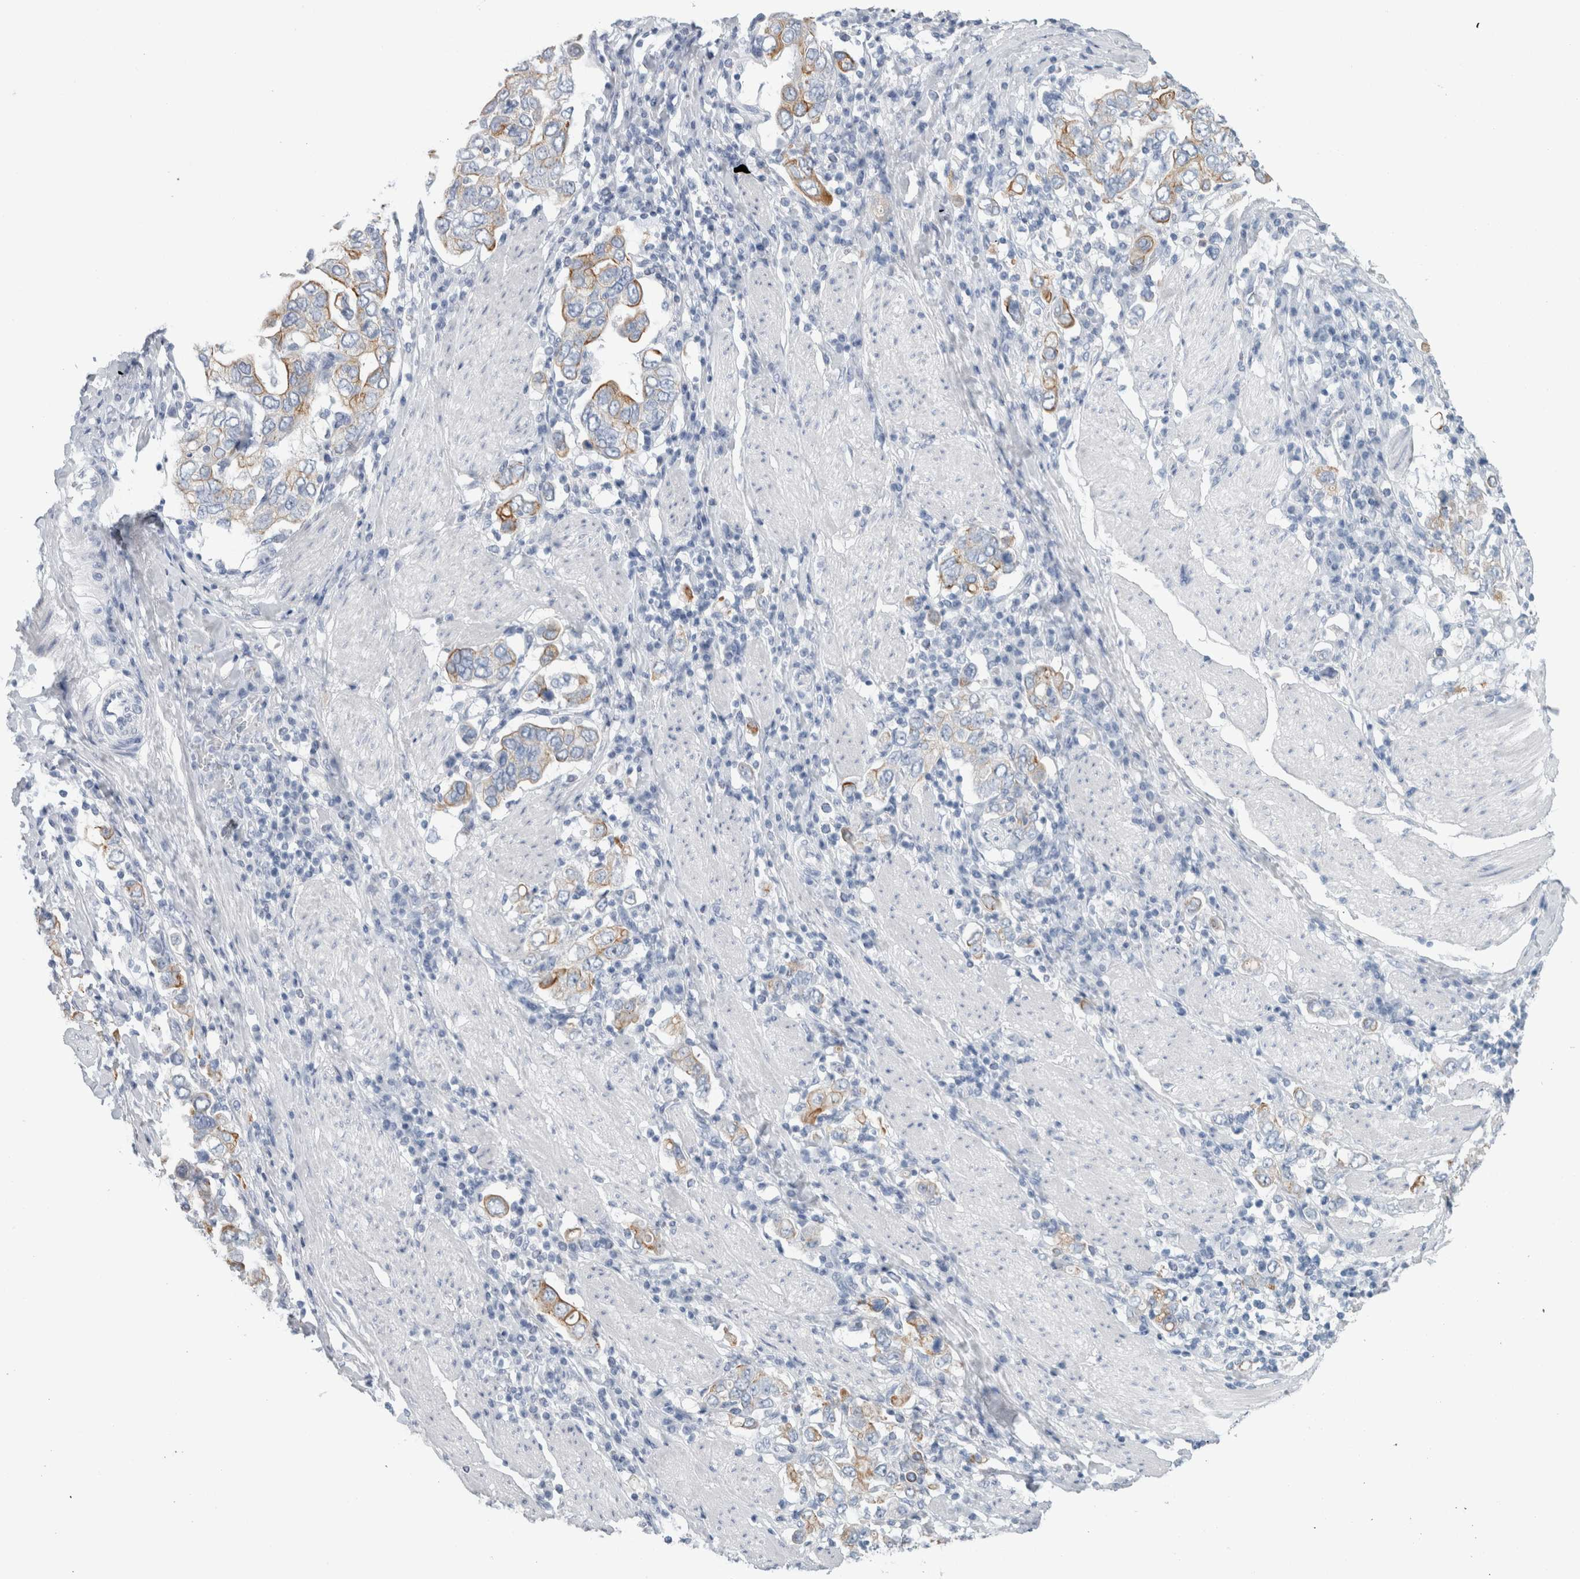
{"staining": {"intensity": "moderate", "quantity": "25%-75%", "location": "cytoplasmic/membranous"}, "tissue": "stomach cancer", "cell_type": "Tumor cells", "image_type": "cancer", "snomed": [{"axis": "morphology", "description": "Adenocarcinoma, NOS"}, {"axis": "topography", "description": "Stomach, upper"}], "caption": "Protein expression analysis of human stomach cancer reveals moderate cytoplasmic/membranous staining in about 25%-75% of tumor cells.", "gene": "RPH3AL", "patient": {"sex": "male", "age": 62}}